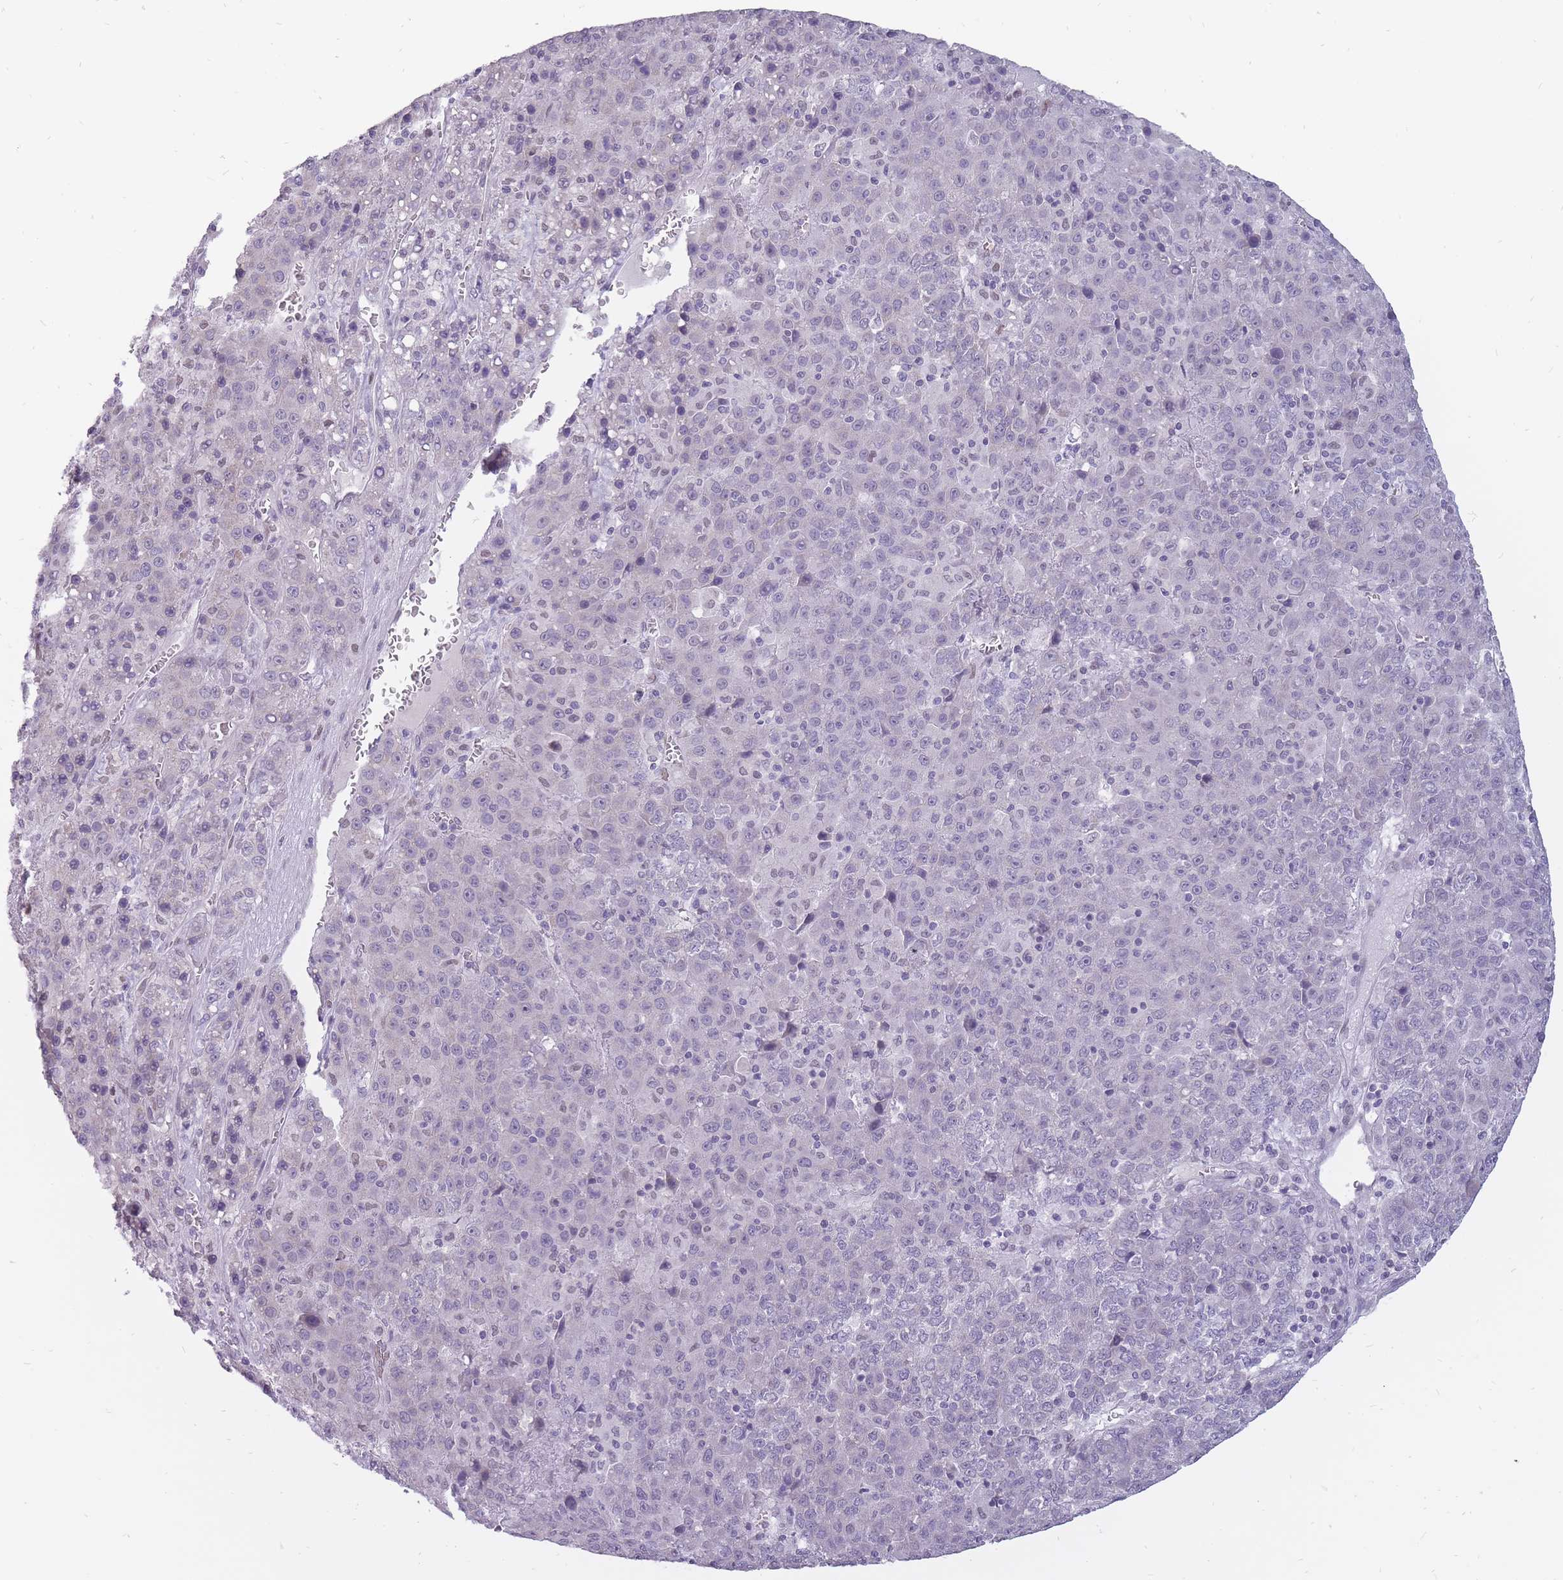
{"staining": {"intensity": "negative", "quantity": "none", "location": "none"}, "tissue": "liver cancer", "cell_type": "Tumor cells", "image_type": "cancer", "snomed": [{"axis": "morphology", "description": "Carcinoma, Hepatocellular, NOS"}, {"axis": "topography", "description": "Liver"}], "caption": "Immunohistochemical staining of liver cancer reveals no significant expression in tumor cells.", "gene": "POMZP3", "patient": {"sex": "female", "age": 53}}